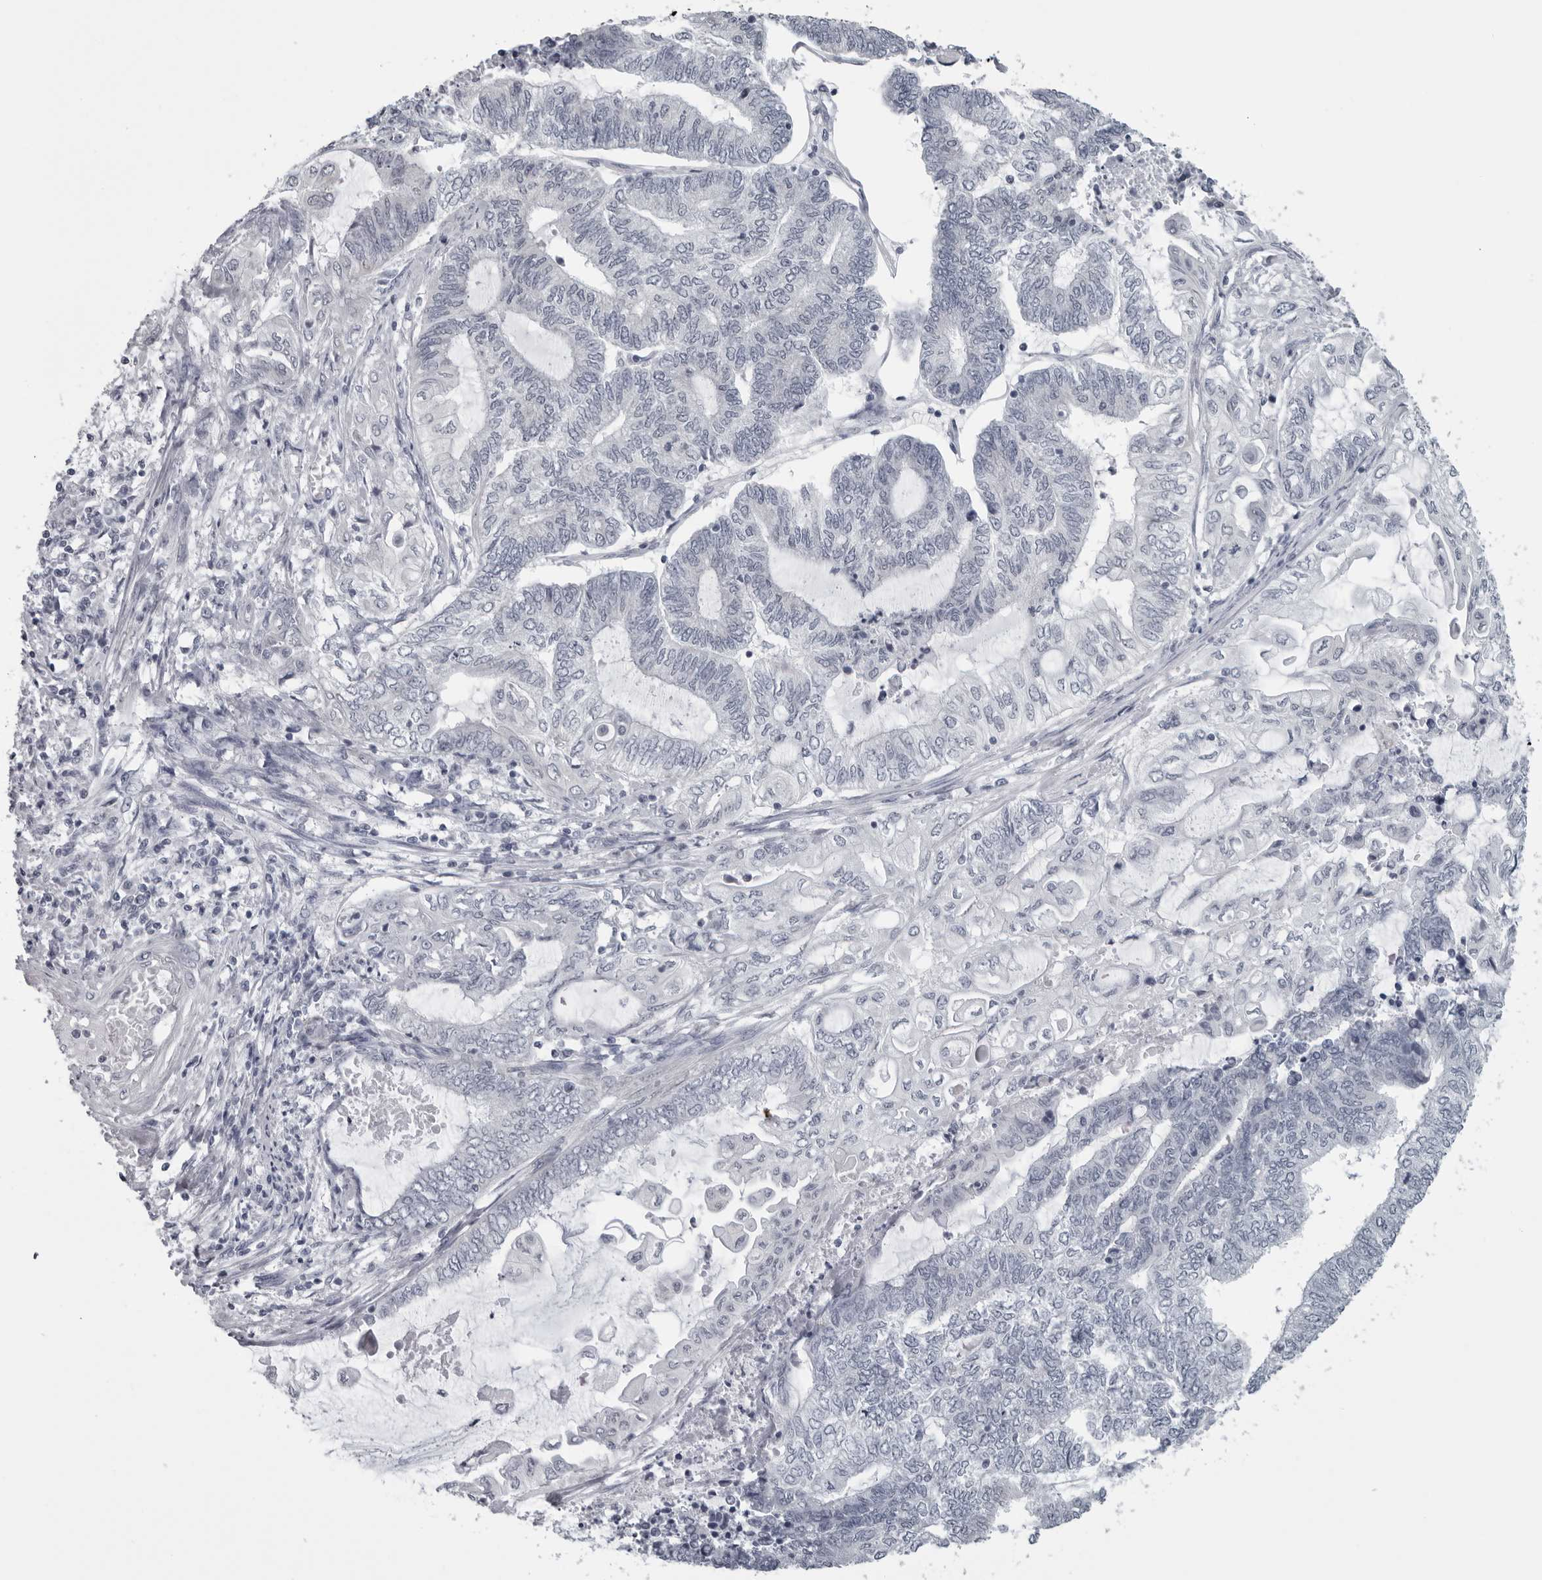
{"staining": {"intensity": "negative", "quantity": "none", "location": "none"}, "tissue": "endometrial cancer", "cell_type": "Tumor cells", "image_type": "cancer", "snomed": [{"axis": "morphology", "description": "Adenocarcinoma, NOS"}, {"axis": "topography", "description": "Uterus"}, {"axis": "topography", "description": "Endometrium"}], "caption": "Tumor cells are negative for brown protein staining in endometrial cancer.", "gene": "OPLAH", "patient": {"sex": "female", "age": 70}}